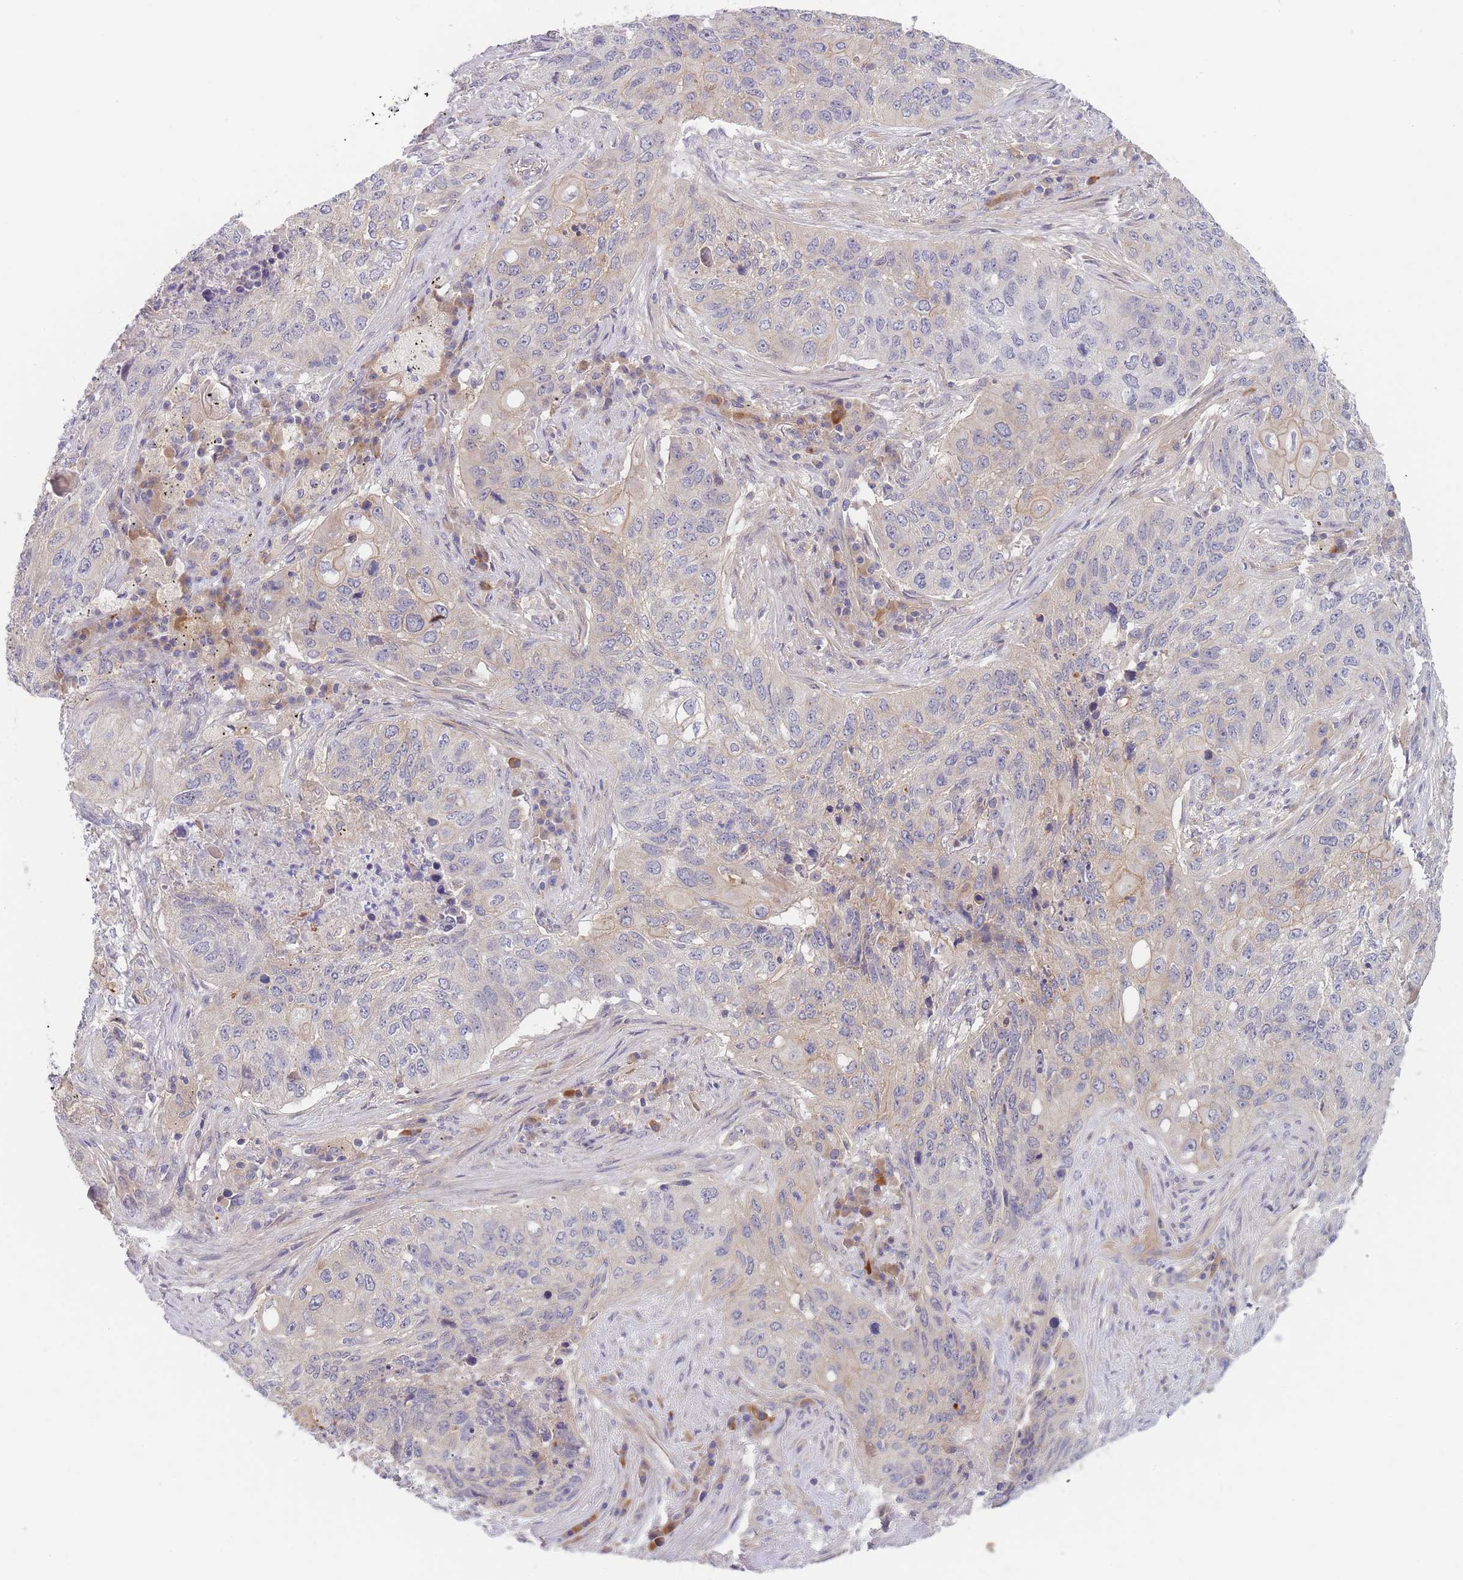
{"staining": {"intensity": "negative", "quantity": "none", "location": "none"}, "tissue": "lung cancer", "cell_type": "Tumor cells", "image_type": "cancer", "snomed": [{"axis": "morphology", "description": "Squamous cell carcinoma, NOS"}, {"axis": "topography", "description": "Lung"}], "caption": "Tumor cells show no significant protein positivity in lung squamous cell carcinoma. (DAB (3,3'-diaminobenzidine) IHC, high magnification).", "gene": "WDR93", "patient": {"sex": "female", "age": 63}}